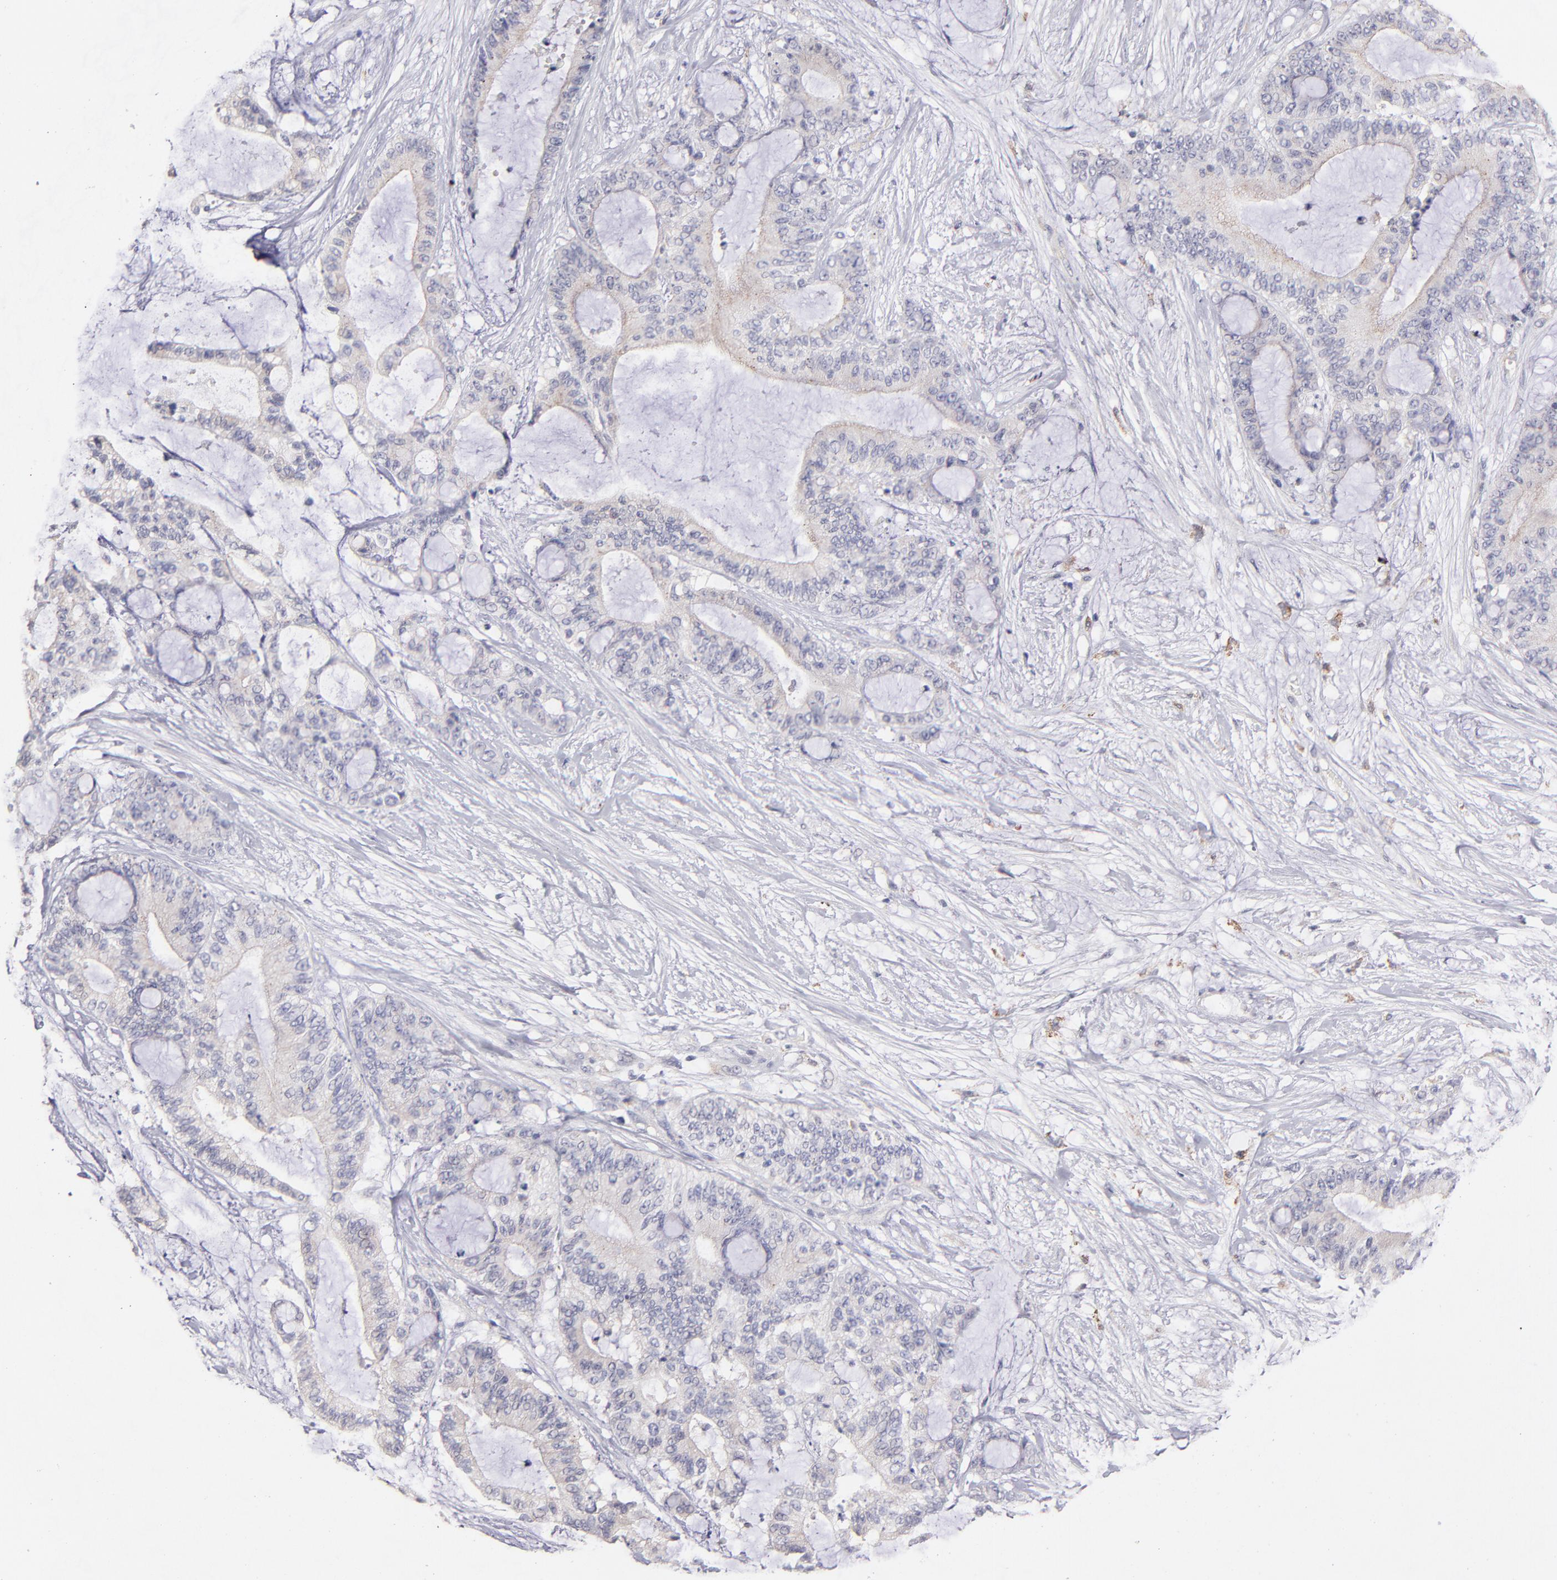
{"staining": {"intensity": "weak", "quantity": "<25%", "location": "cytoplasmic/membranous"}, "tissue": "liver cancer", "cell_type": "Tumor cells", "image_type": "cancer", "snomed": [{"axis": "morphology", "description": "Cholangiocarcinoma"}, {"axis": "topography", "description": "Liver"}], "caption": "Immunohistochemistry (IHC) photomicrograph of neoplastic tissue: human liver cancer (cholangiocarcinoma) stained with DAB (3,3'-diaminobenzidine) displays no significant protein staining in tumor cells.", "gene": "GLDC", "patient": {"sex": "female", "age": 73}}